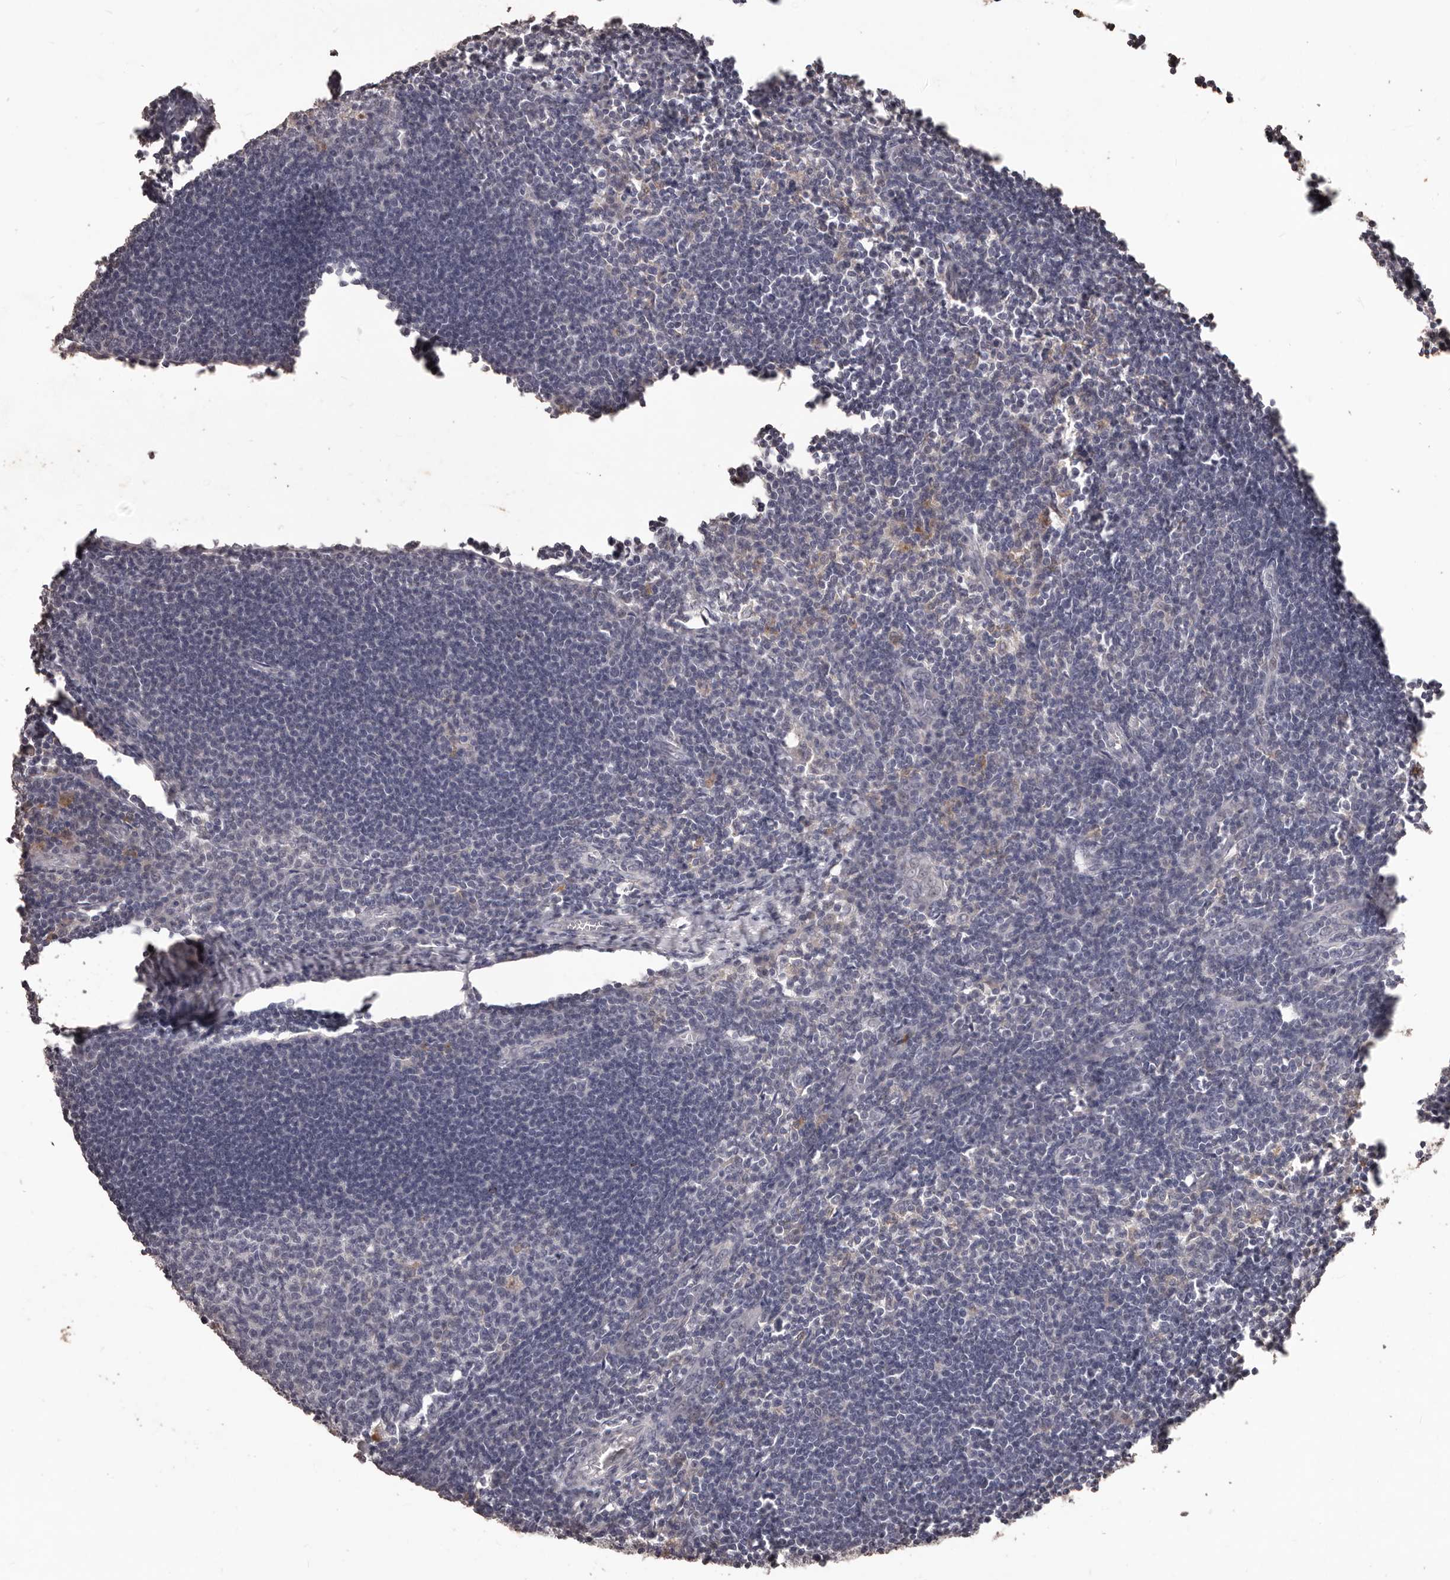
{"staining": {"intensity": "negative", "quantity": "none", "location": "none"}, "tissue": "lymph node", "cell_type": "Germinal center cells", "image_type": "normal", "snomed": [{"axis": "morphology", "description": "Normal tissue, NOS"}, {"axis": "morphology", "description": "Malignant melanoma, Metastatic site"}, {"axis": "topography", "description": "Lymph node"}], "caption": "Immunohistochemical staining of benign lymph node reveals no significant positivity in germinal center cells.", "gene": "PRSS27", "patient": {"sex": "male", "age": 41}}